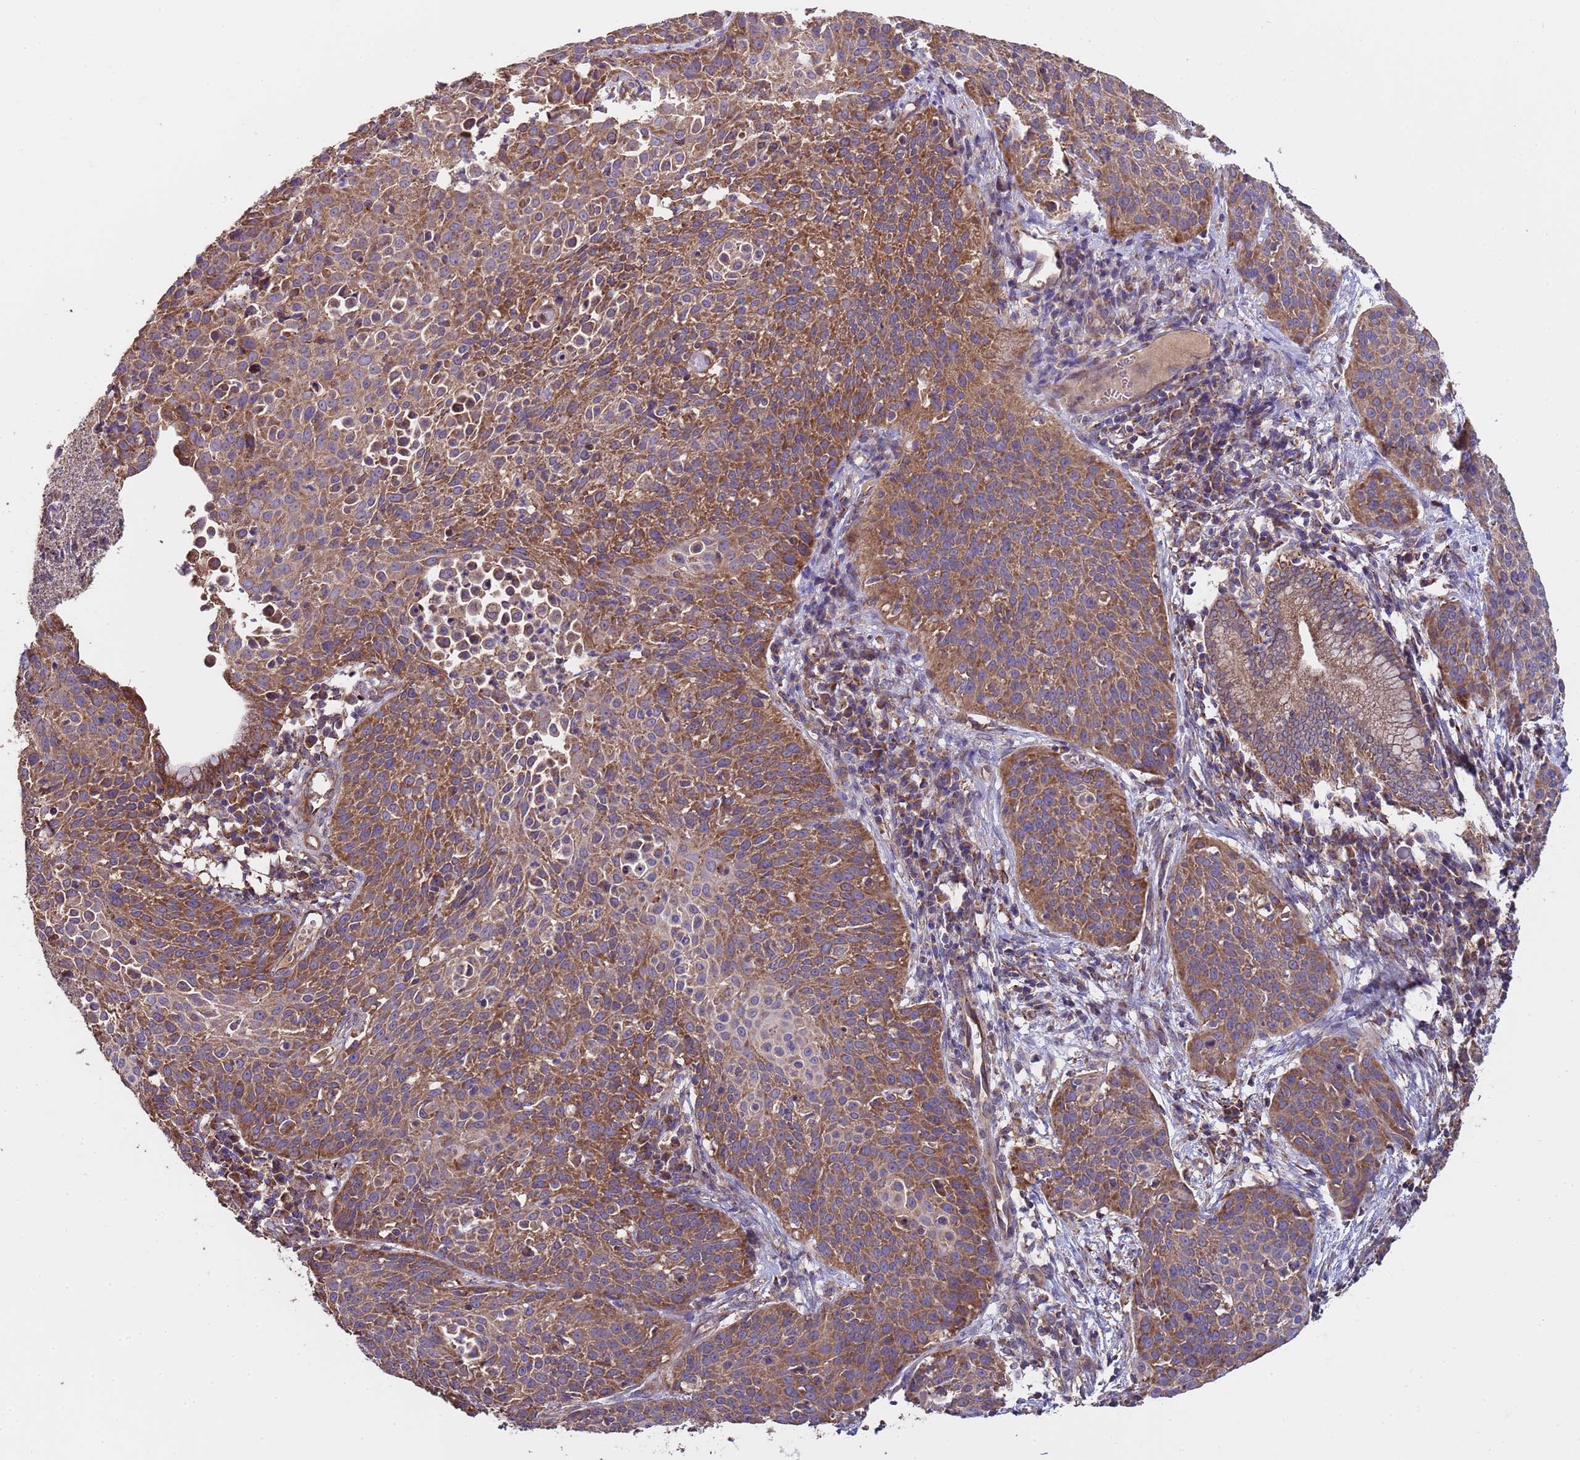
{"staining": {"intensity": "moderate", "quantity": ">75%", "location": "cytoplasmic/membranous"}, "tissue": "cervical cancer", "cell_type": "Tumor cells", "image_type": "cancer", "snomed": [{"axis": "morphology", "description": "Squamous cell carcinoma, NOS"}, {"axis": "topography", "description": "Cervix"}], "caption": "The immunohistochemical stain highlights moderate cytoplasmic/membranous expression in tumor cells of cervical squamous cell carcinoma tissue.", "gene": "EEF1AKMT1", "patient": {"sex": "female", "age": 38}}